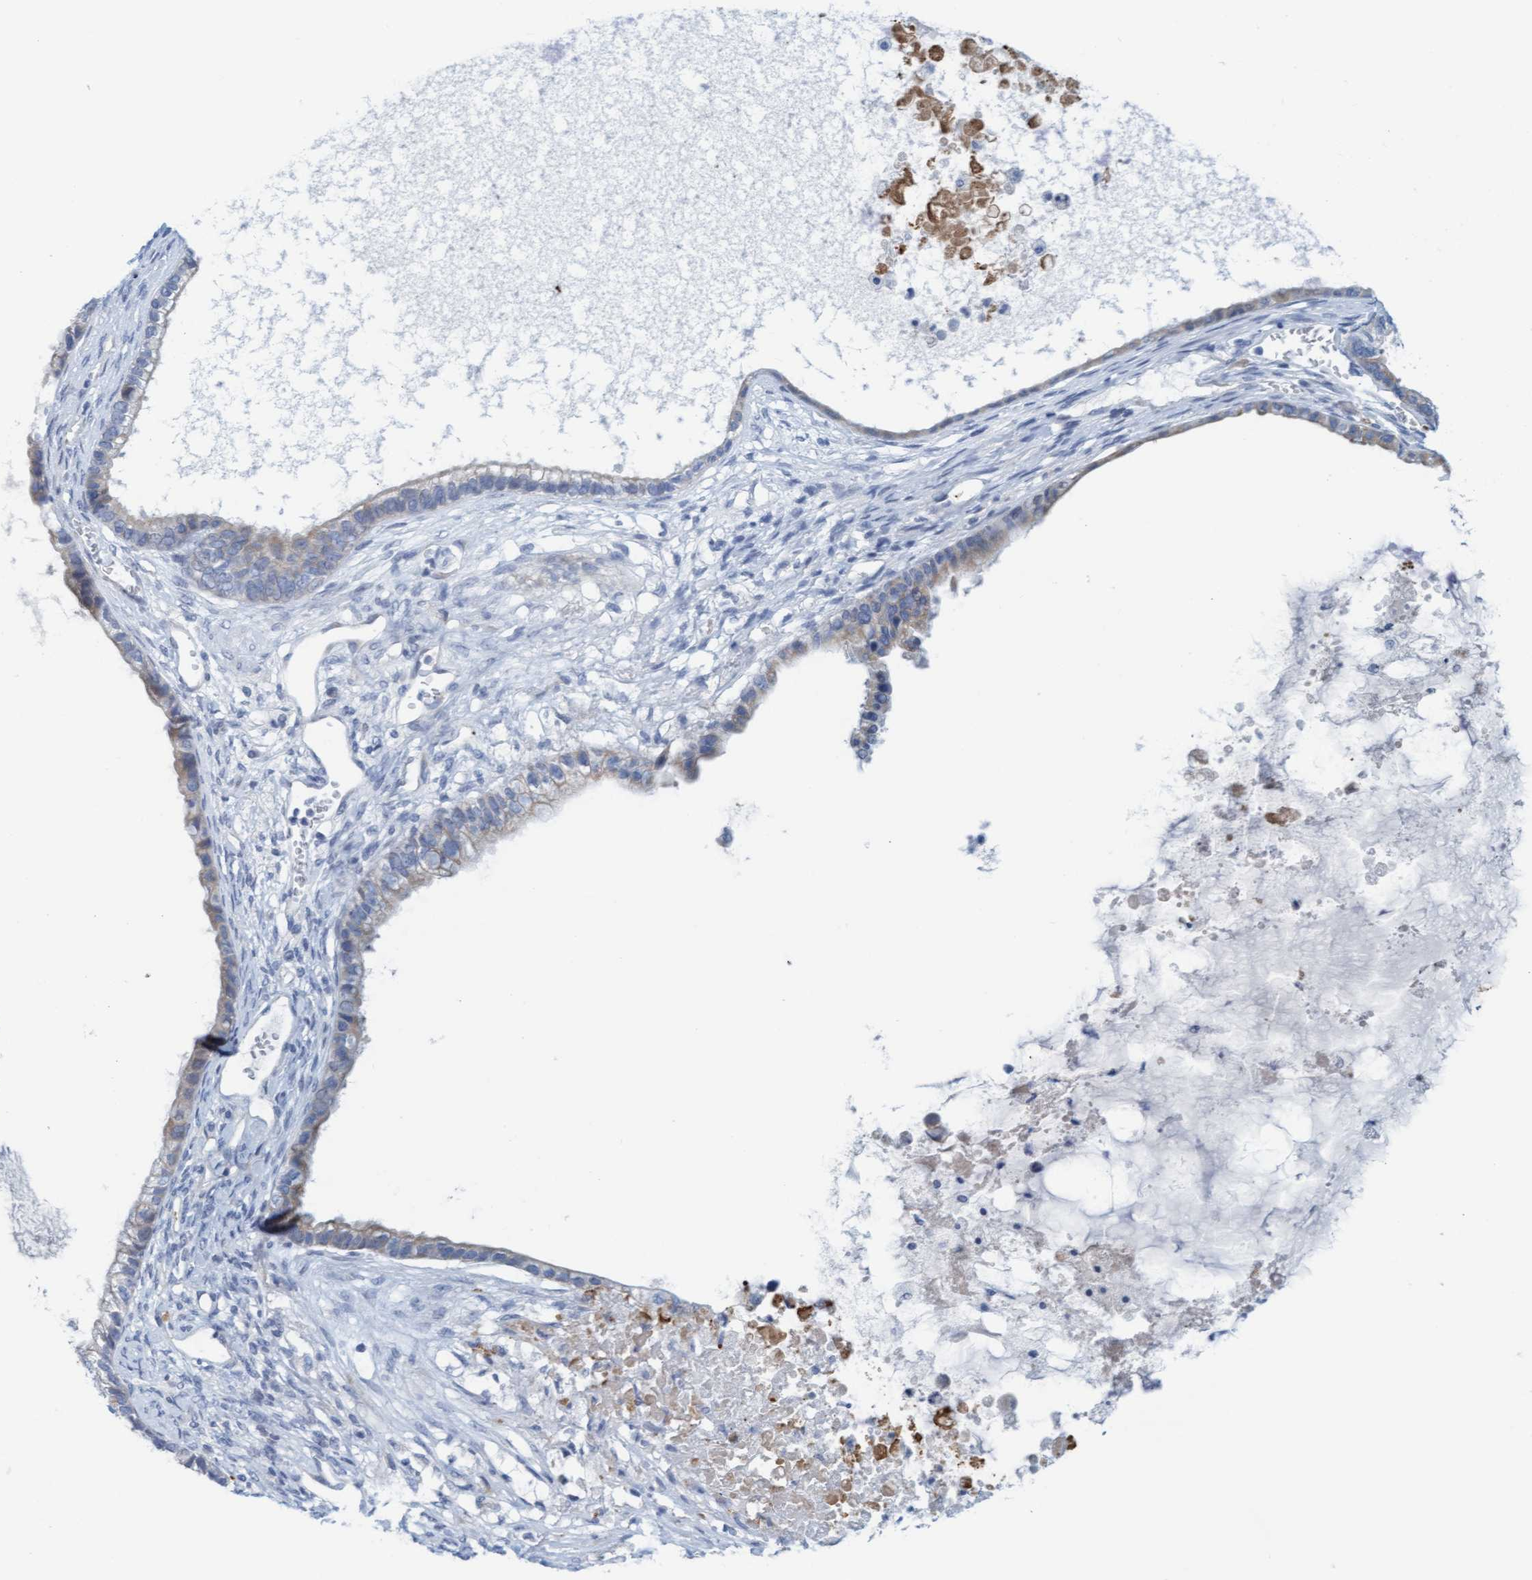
{"staining": {"intensity": "weak", "quantity": "<25%", "location": "cytoplasmic/membranous"}, "tissue": "ovarian cancer", "cell_type": "Tumor cells", "image_type": "cancer", "snomed": [{"axis": "morphology", "description": "Cystadenocarcinoma, mucinous, NOS"}, {"axis": "topography", "description": "Ovary"}], "caption": "Tumor cells show no significant expression in mucinous cystadenocarcinoma (ovarian). The staining is performed using DAB (3,3'-diaminobenzidine) brown chromogen with nuclei counter-stained in using hematoxylin.", "gene": "CPA3", "patient": {"sex": "female", "age": 80}}